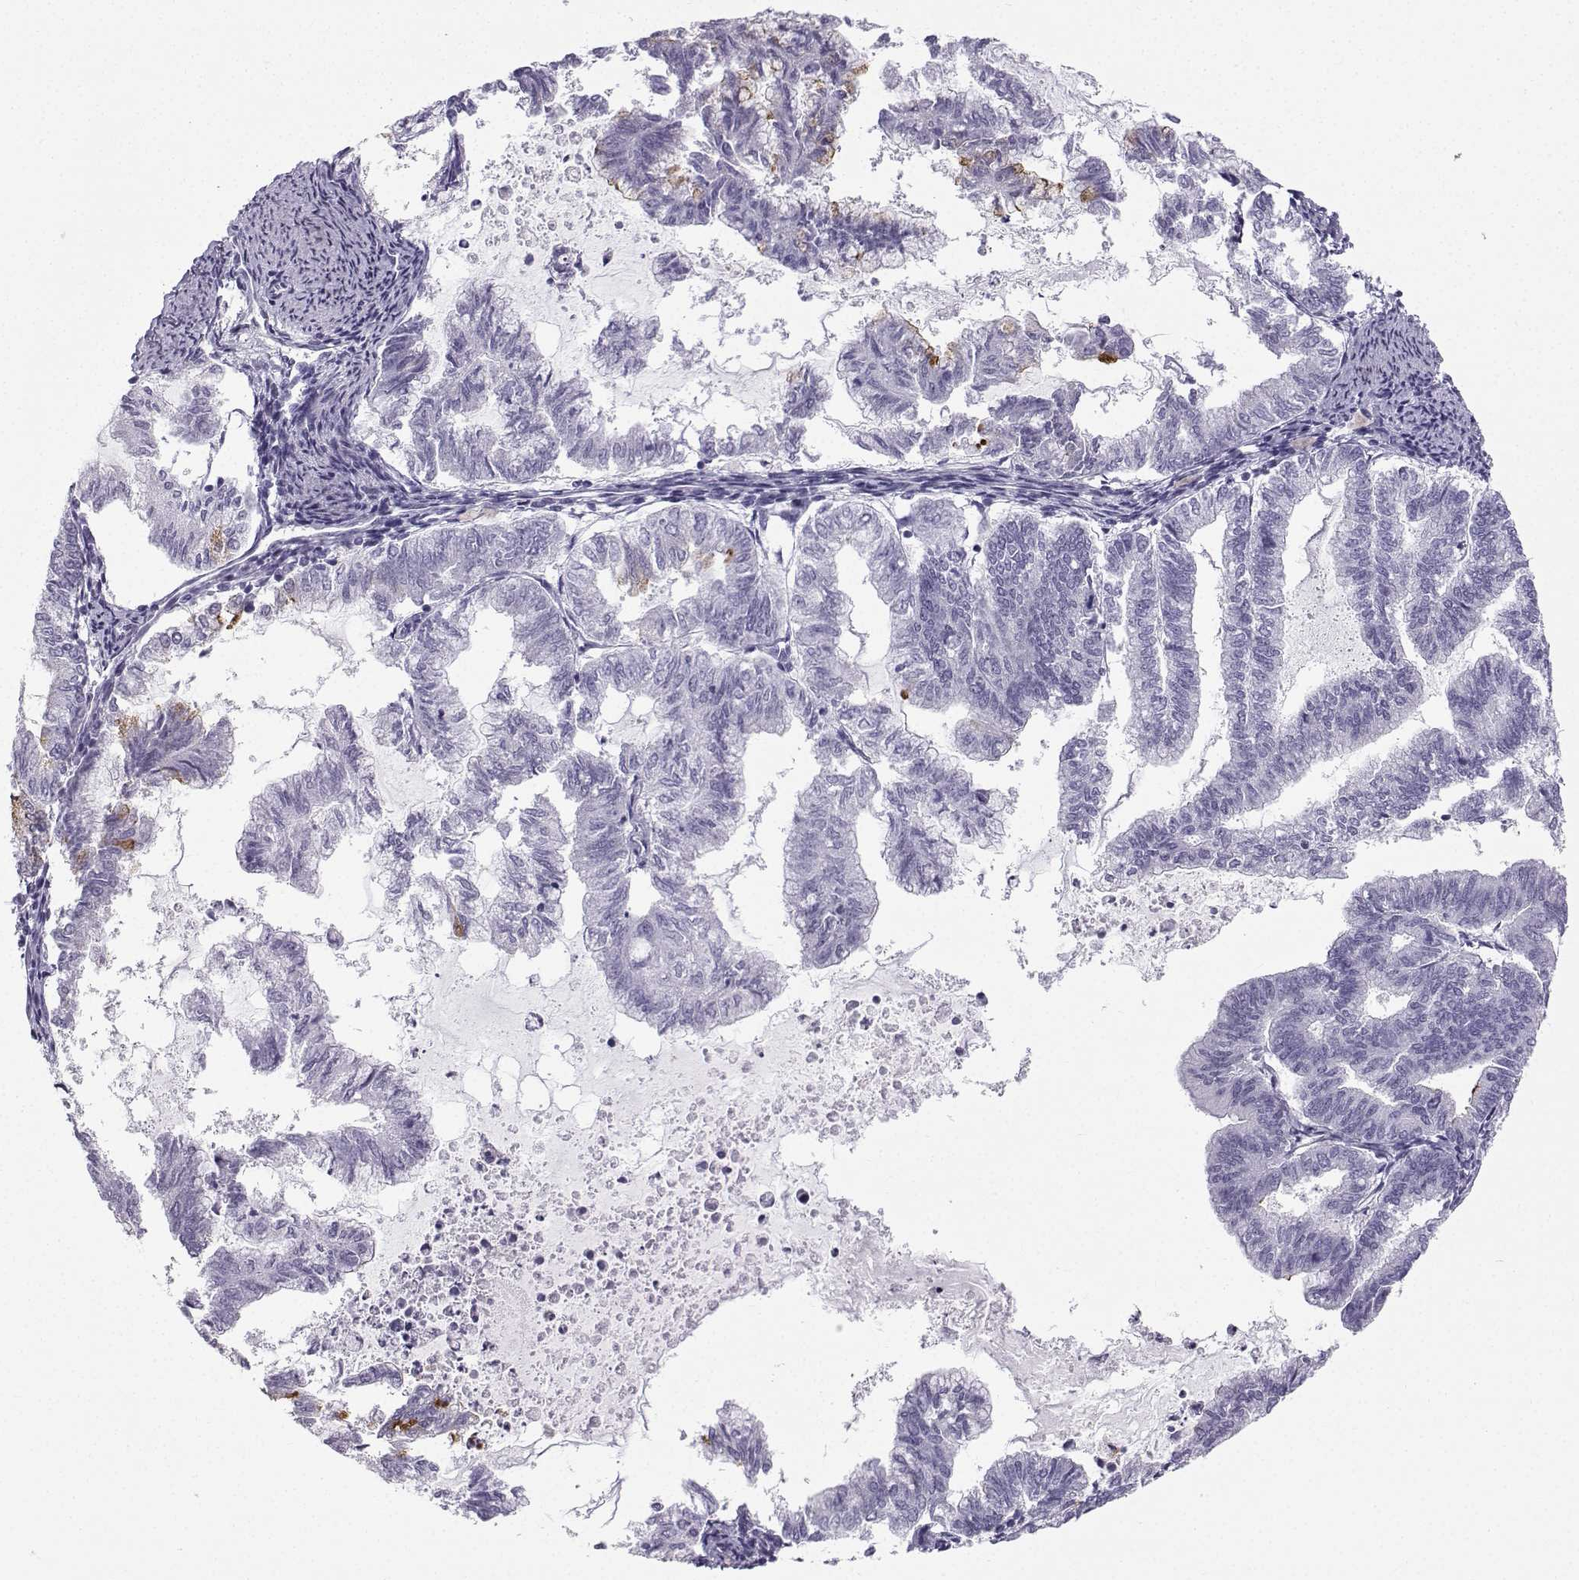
{"staining": {"intensity": "strong", "quantity": "<25%", "location": "cytoplasmic/membranous"}, "tissue": "endometrial cancer", "cell_type": "Tumor cells", "image_type": "cancer", "snomed": [{"axis": "morphology", "description": "Adenocarcinoma, NOS"}, {"axis": "topography", "description": "Endometrium"}], "caption": "This histopathology image demonstrates IHC staining of human endometrial cancer (adenocarcinoma), with medium strong cytoplasmic/membranous staining in approximately <25% of tumor cells.", "gene": "ZBTB8B", "patient": {"sex": "female", "age": 79}}